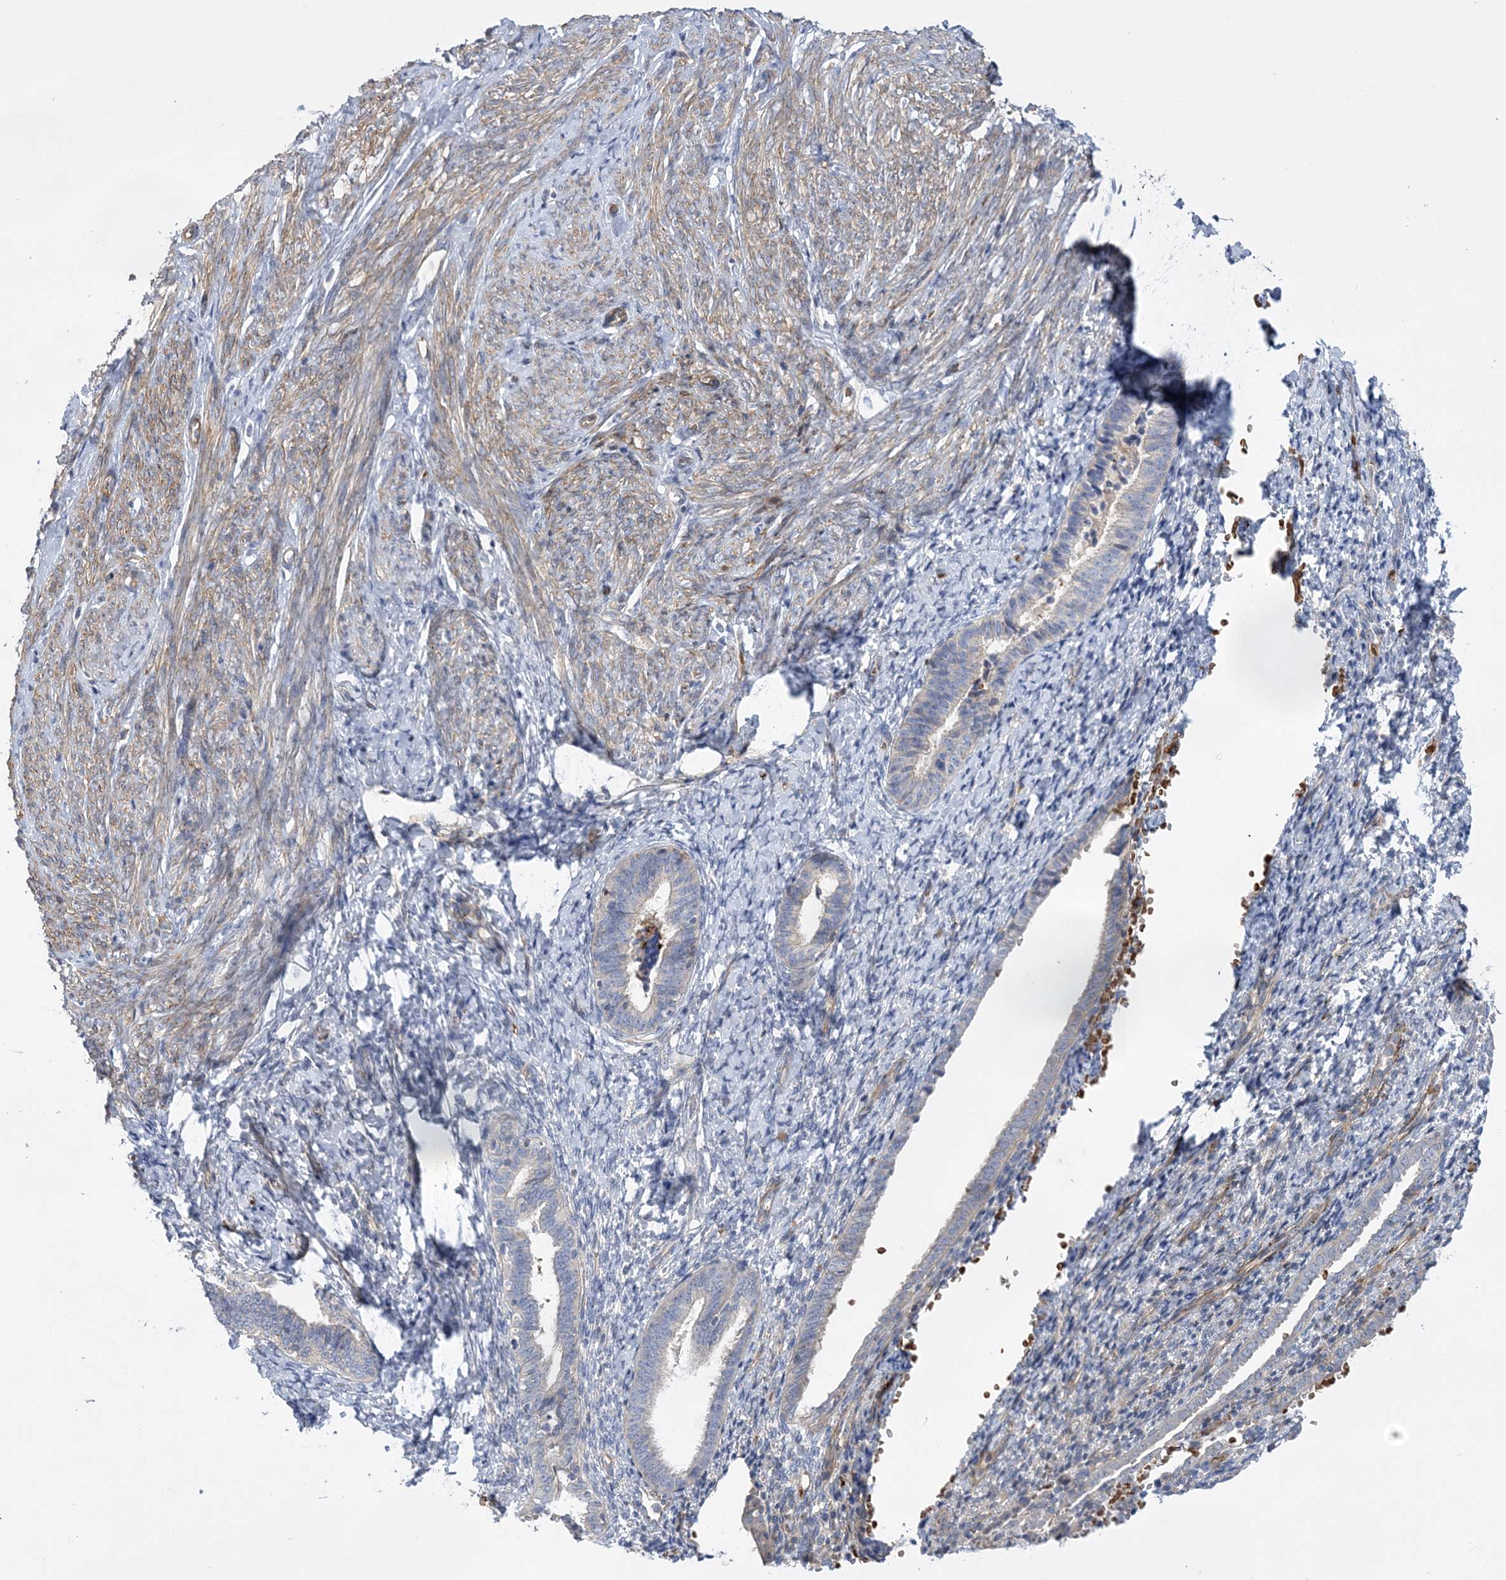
{"staining": {"intensity": "moderate", "quantity": "<25%", "location": "cytoplasmic/membranous"}, "tissue": "endometrium", "cell_type": "Cells in endometrial stroma", "image_type": "normal", "snomed": [{"axis": "morphology", "description": "Normal tissue, NOS"}, {"axis": "topography", "description": "Endometrium"}], "caption": "Protein staining displays moderate cytoplasmic/membranous positivity in about <25% of cells in endometrial stroma in benign endometrium.", "gene": "CALN1", "patient": {"sex": "female", "age": 72}}